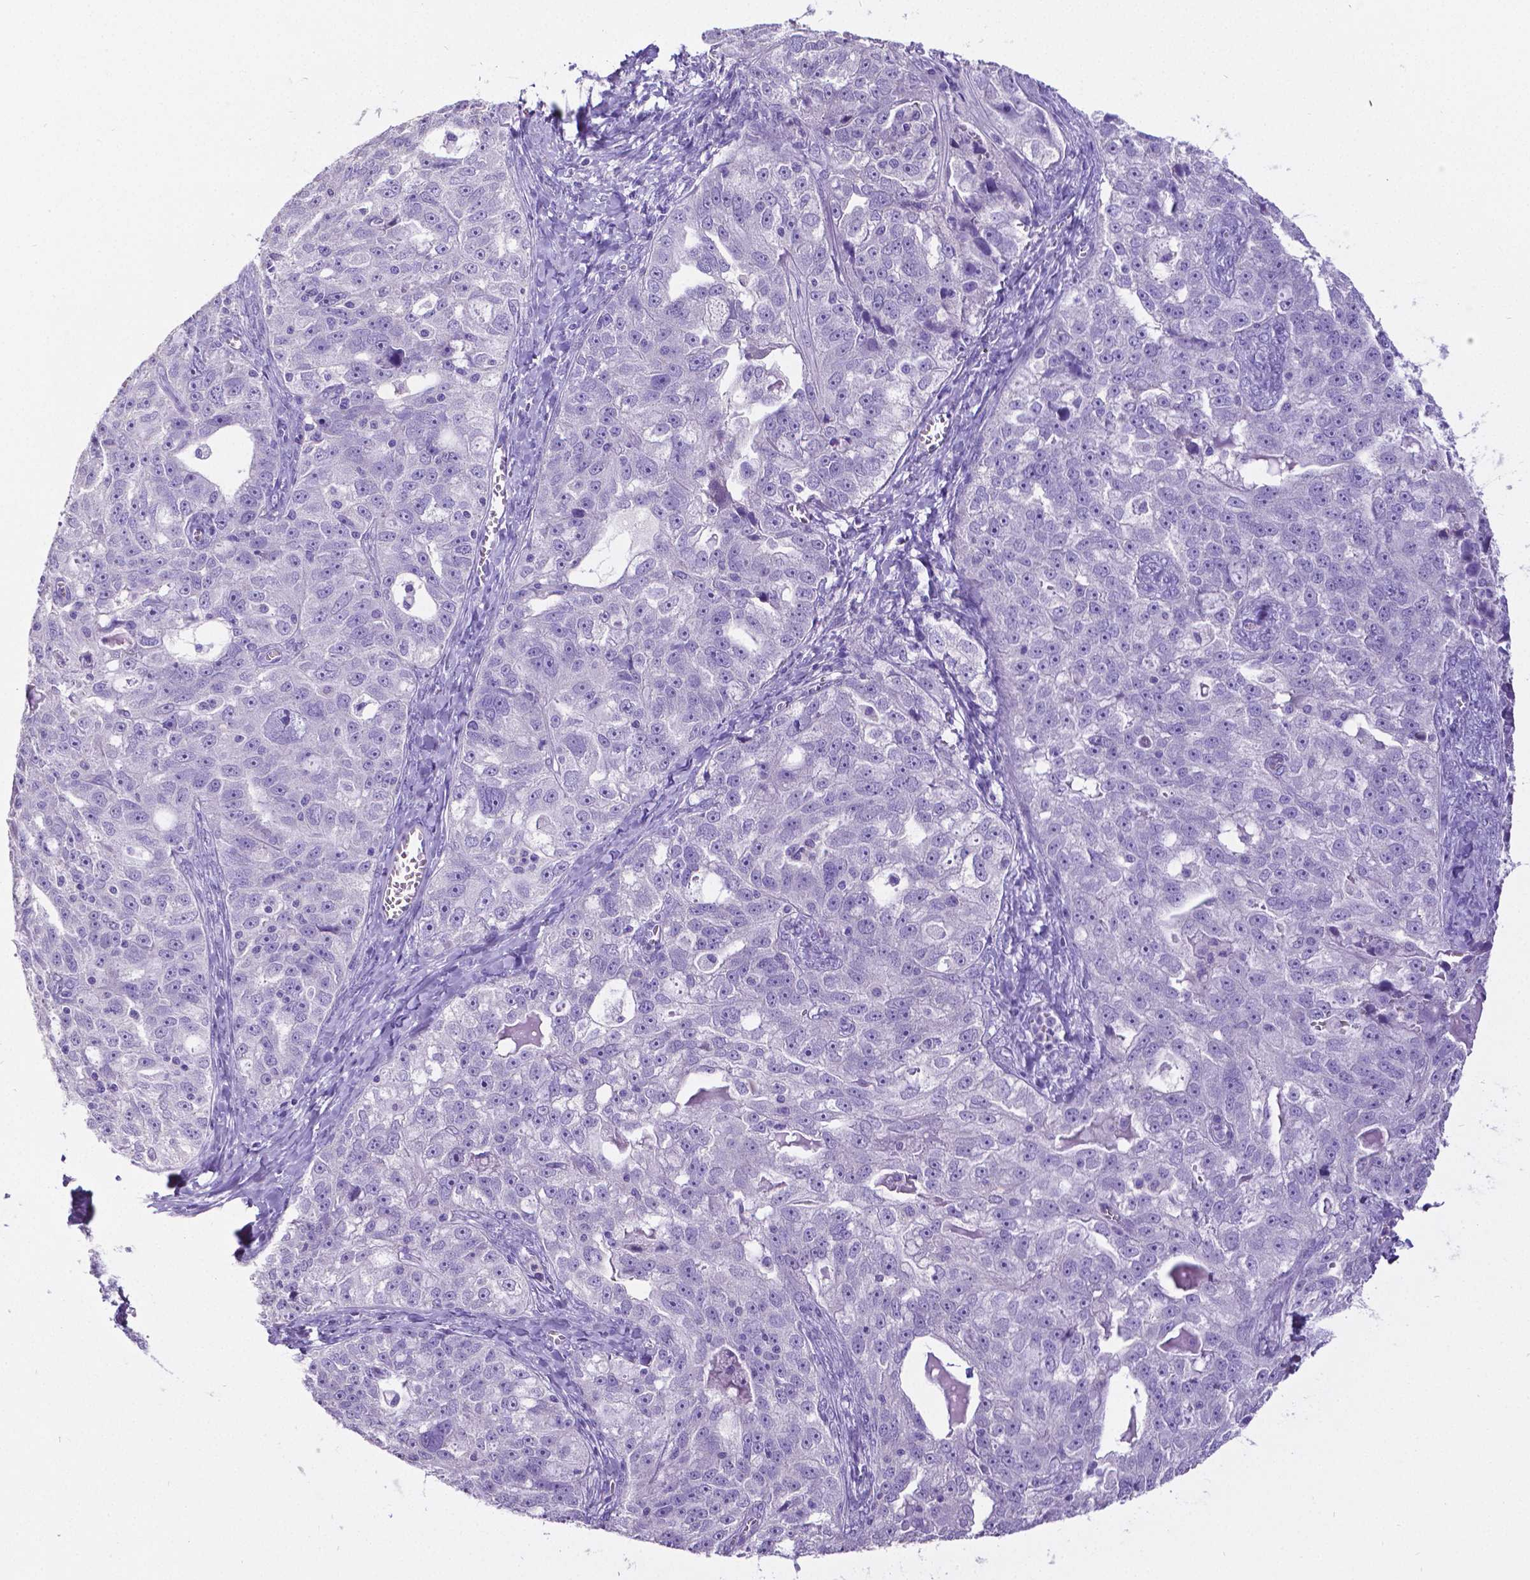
{"staining": {"intensity": "negative", "quantity": "none", "location": "none"}, "tissue": "ovarian cancer", "cell_type": "Tumor cells", "image_type": "cancer", "snomed": [{"axis": "morphology", "description": "Cystadenocarcinoma, serous, NOS"}, {"axis": "topography", "description": "Ovary"}], "caption": "The immunohistochemistry micrograph has no significant expression in tumor cells of ovarian cancer tissue.", "gene": "SATB2", "patient": {"sex": "female", "age": 51}}